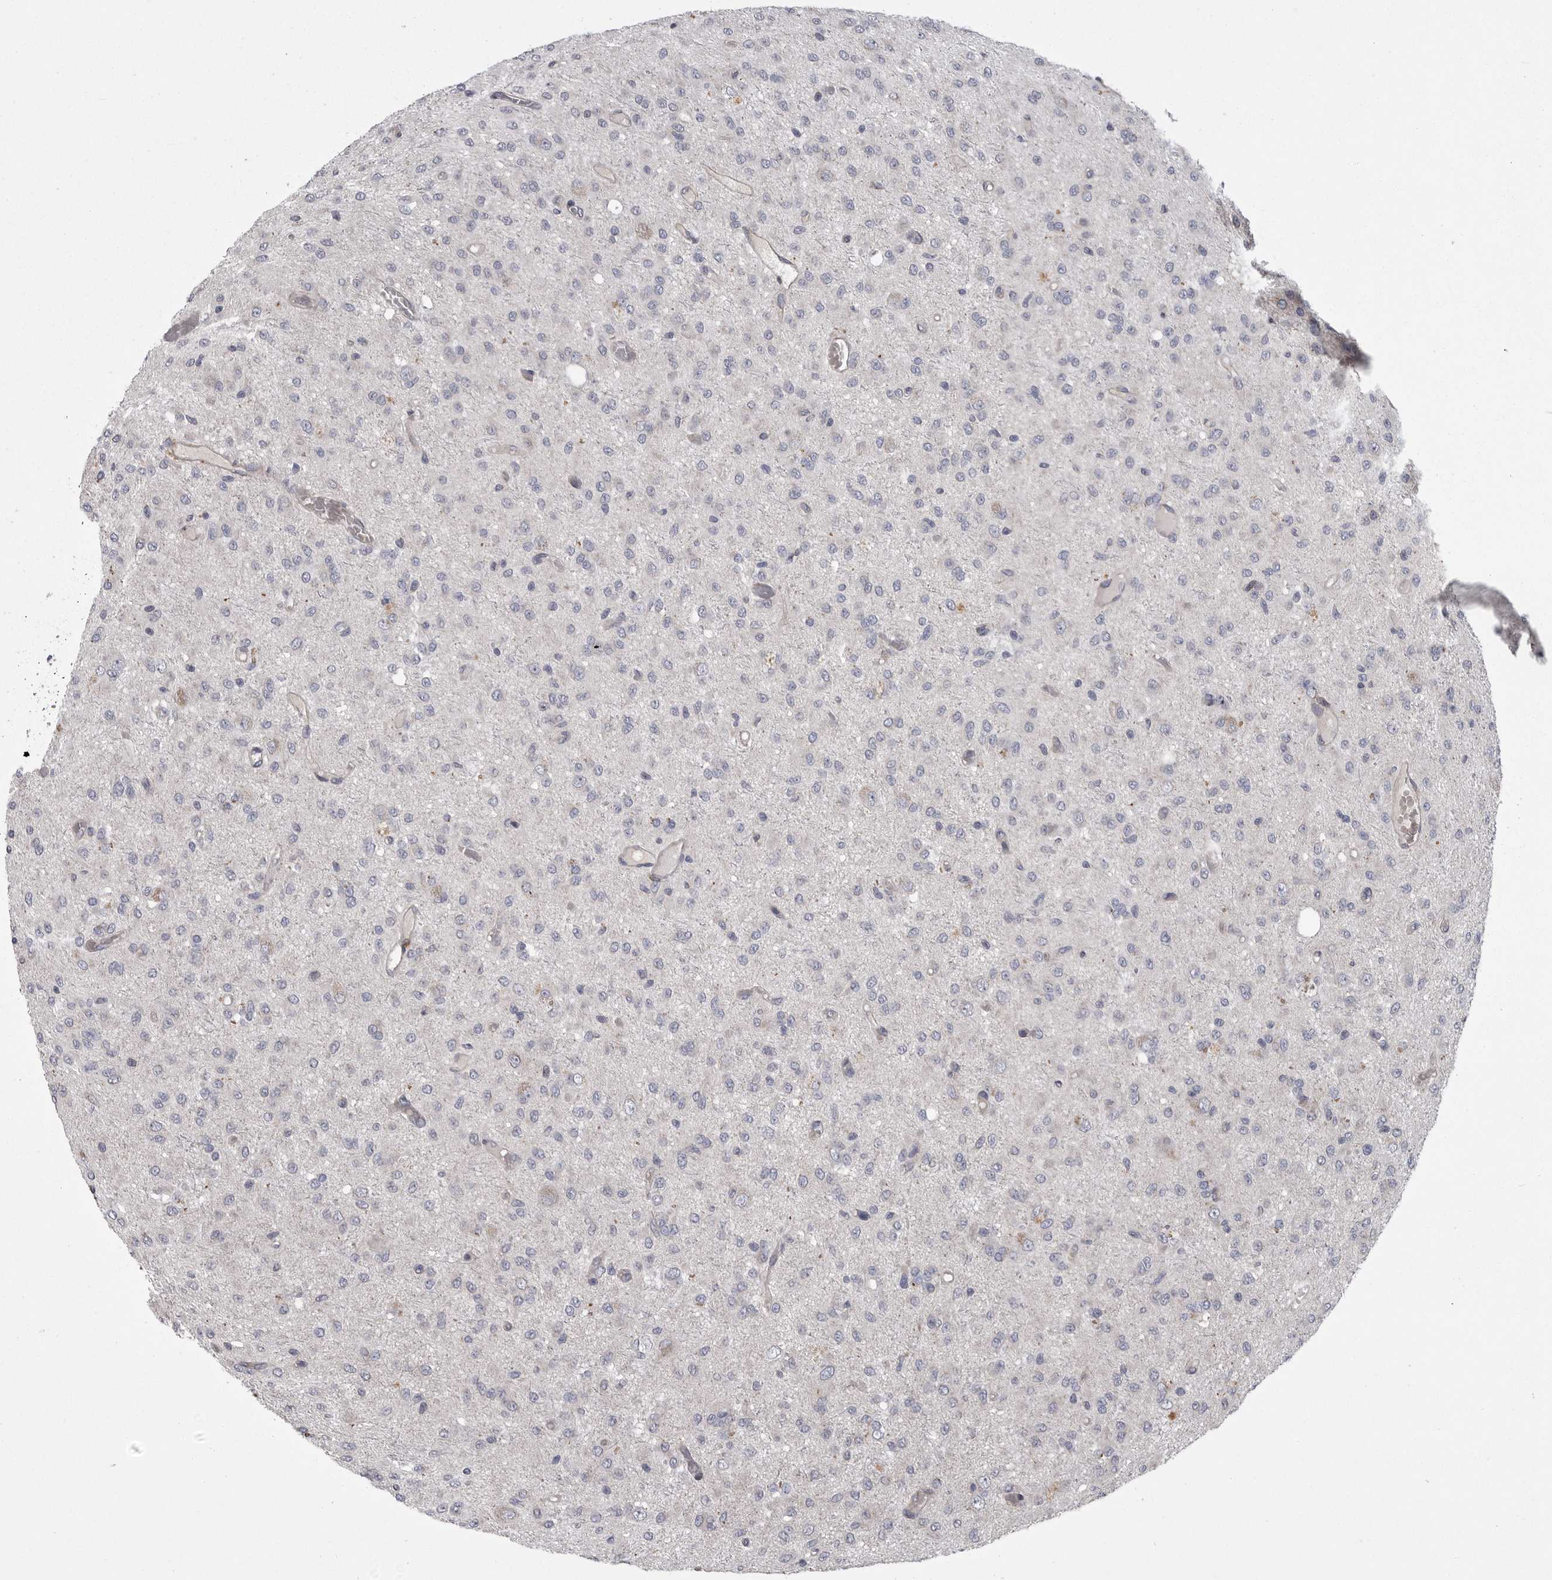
{"staining": {"intensity": "negative", "quantity": "none", "location": "none"}, "tissue": "glioma", "cell_type": "Tumor cells", "image_type": "cancer", "snomed": [{"axis": "morphology", "description": "Glioma, malignant, High grade"}, {"axis": "topography", "description": "Brain"}], "caption": "Glioma was stained to show a protein in brown. There is no significant positivity in tumor cells. Nuclei are stained in blue.", "gene": "CRP", "patient": {"sex": "female", "age": 59}}